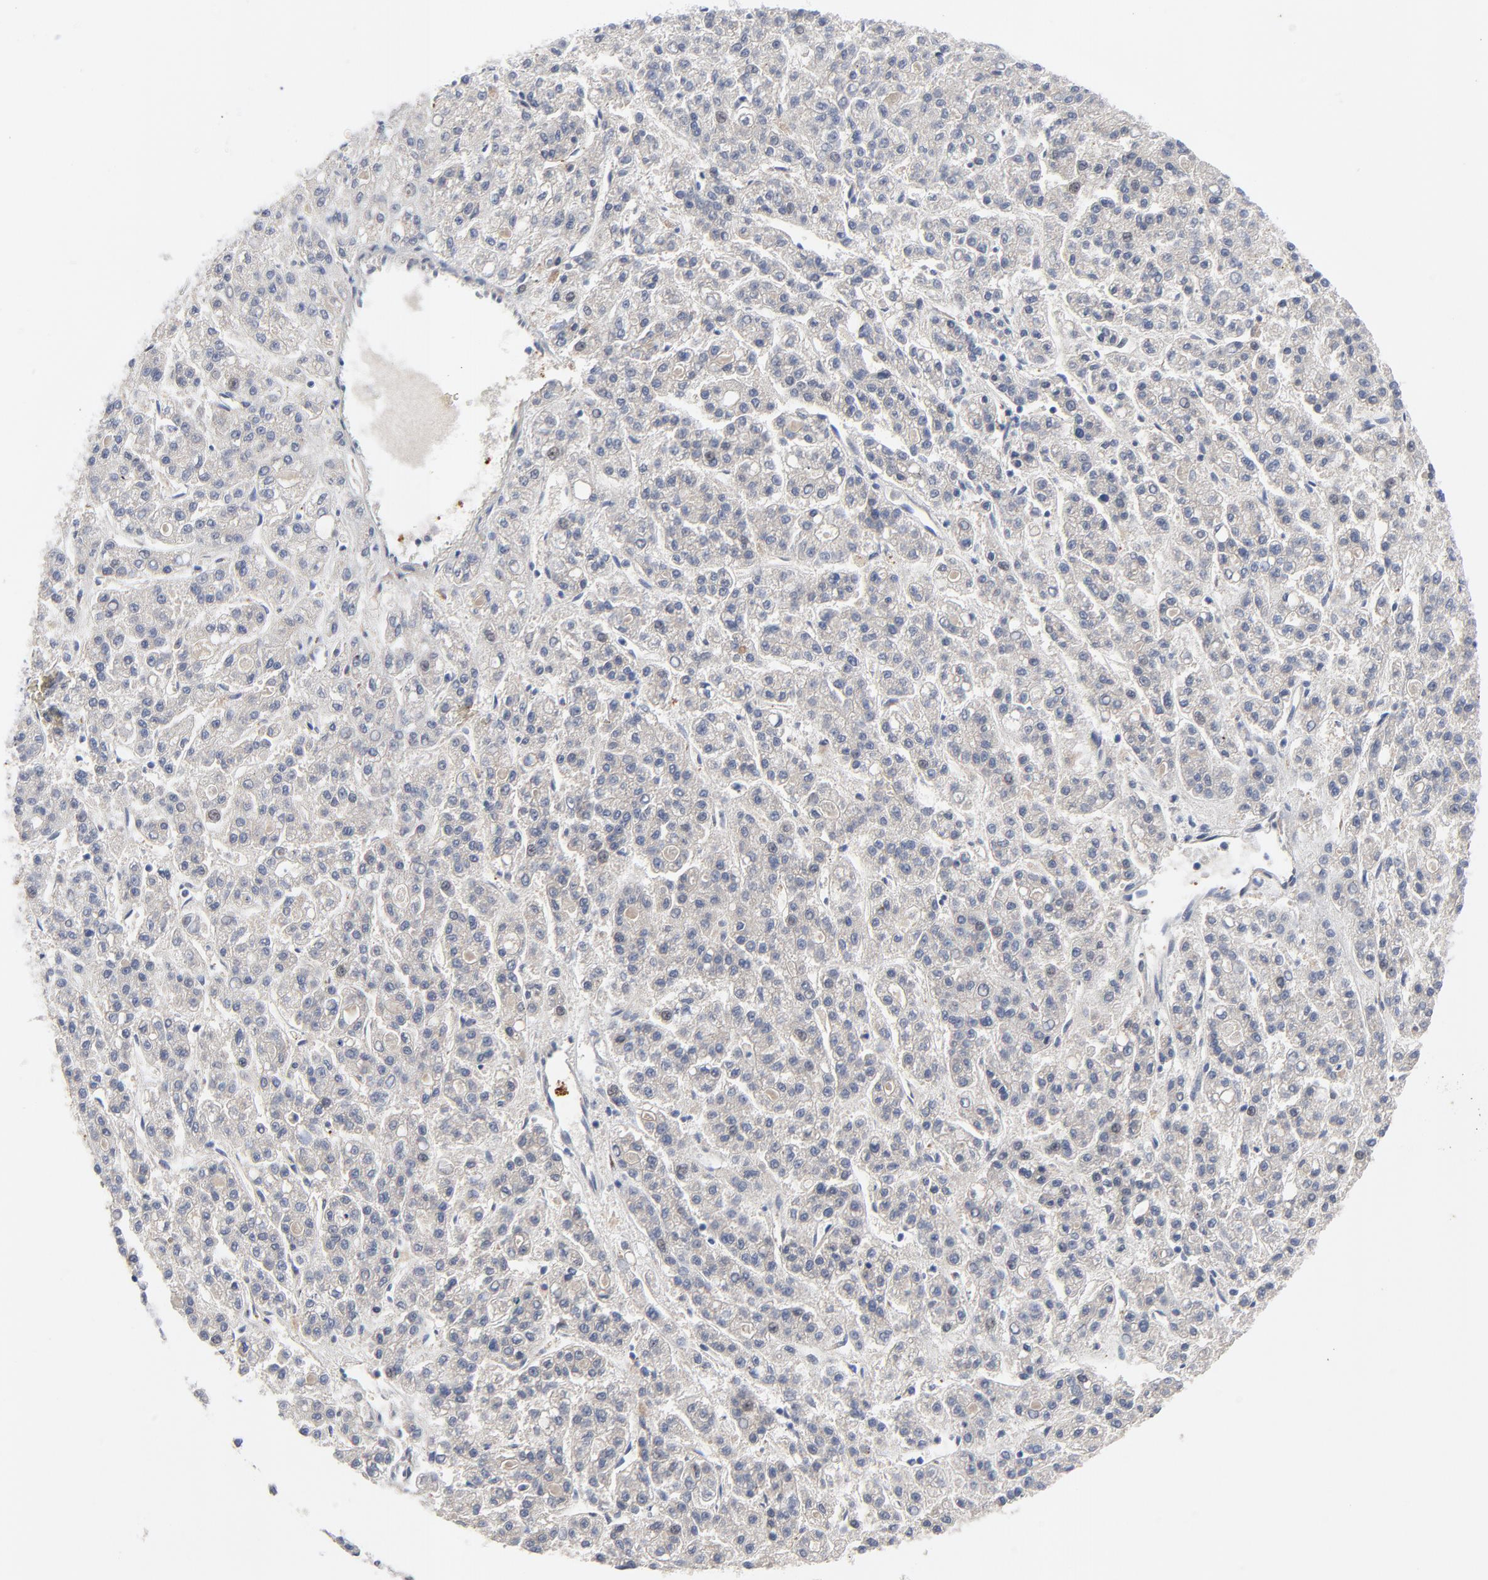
{"staining": {"intensity": "negative", "quantity": "none", "location": "none"}, "tissue": "liver cancer", "cell_type": "Tumor cells", "image_type": "cancer", "snomed": [{"axis": "morphology", "description": "Carcinoma, Hepatocellular, NOS"}, {"axis": "topography", "description": "Liver"}], "caption": "This is an immunohistochemistry photomicrograph of liver hepatocellular carcinoma. There is no expression in tumor cells.", "gene": "VAV2", "patient": {"sex": "male", "age": 70}}